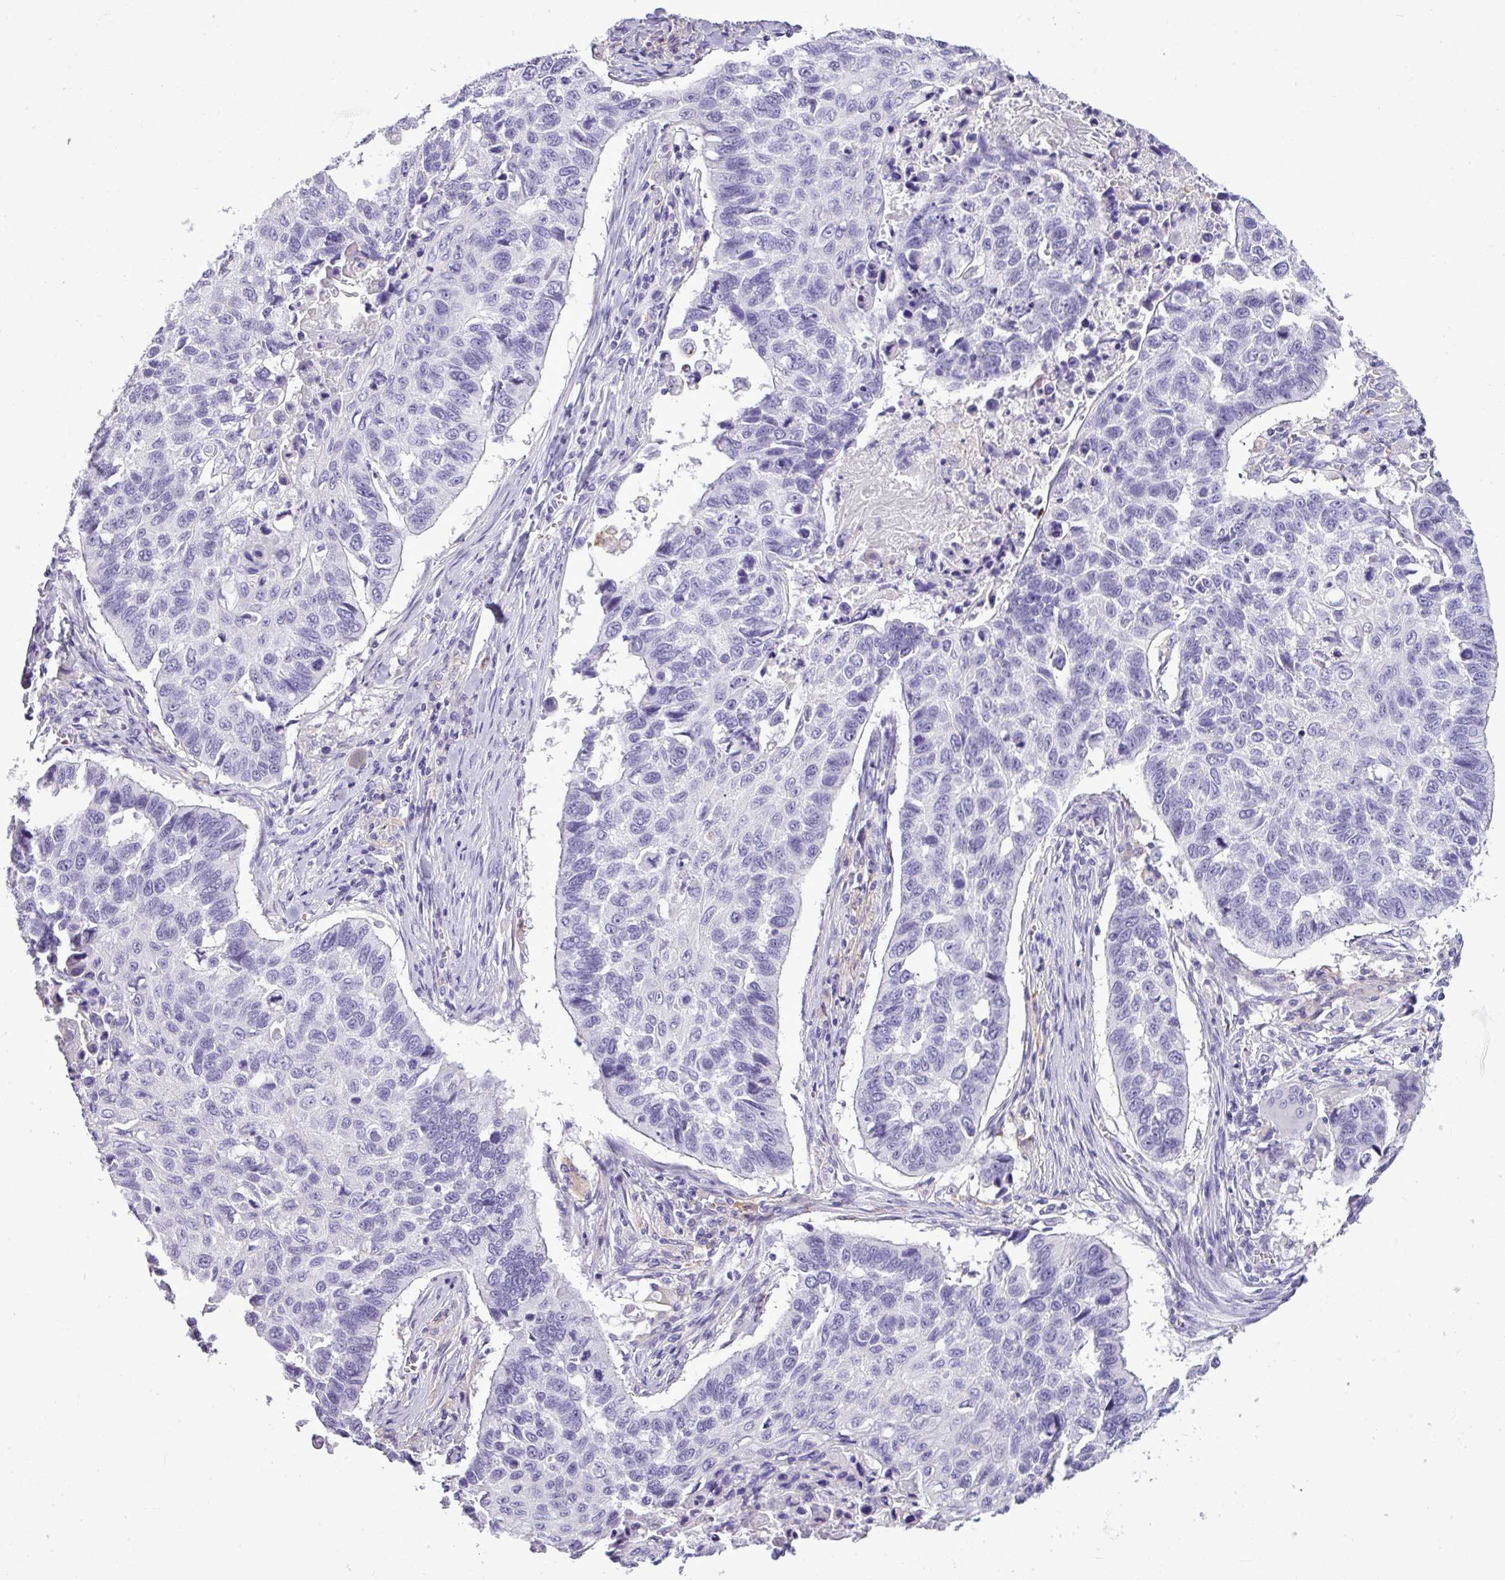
{"staining": {"intensity": "negative", "quantity": "none", "location": "none"}, "tissue": "lung cancer", "cell_type": "Tumor cells", "image_type": "cancer", "snomed": [{"axis": "morphology", "description": "Squamous cell carcinoma, NOS"}, {"axis": "topography", "description": "Lung"}], "caption": "Micrograph shows no protein expression in tumor cells of lung cancer tissue.", "gene": "RBMXL2", "patient": {"sex": "male", "age": 62}}